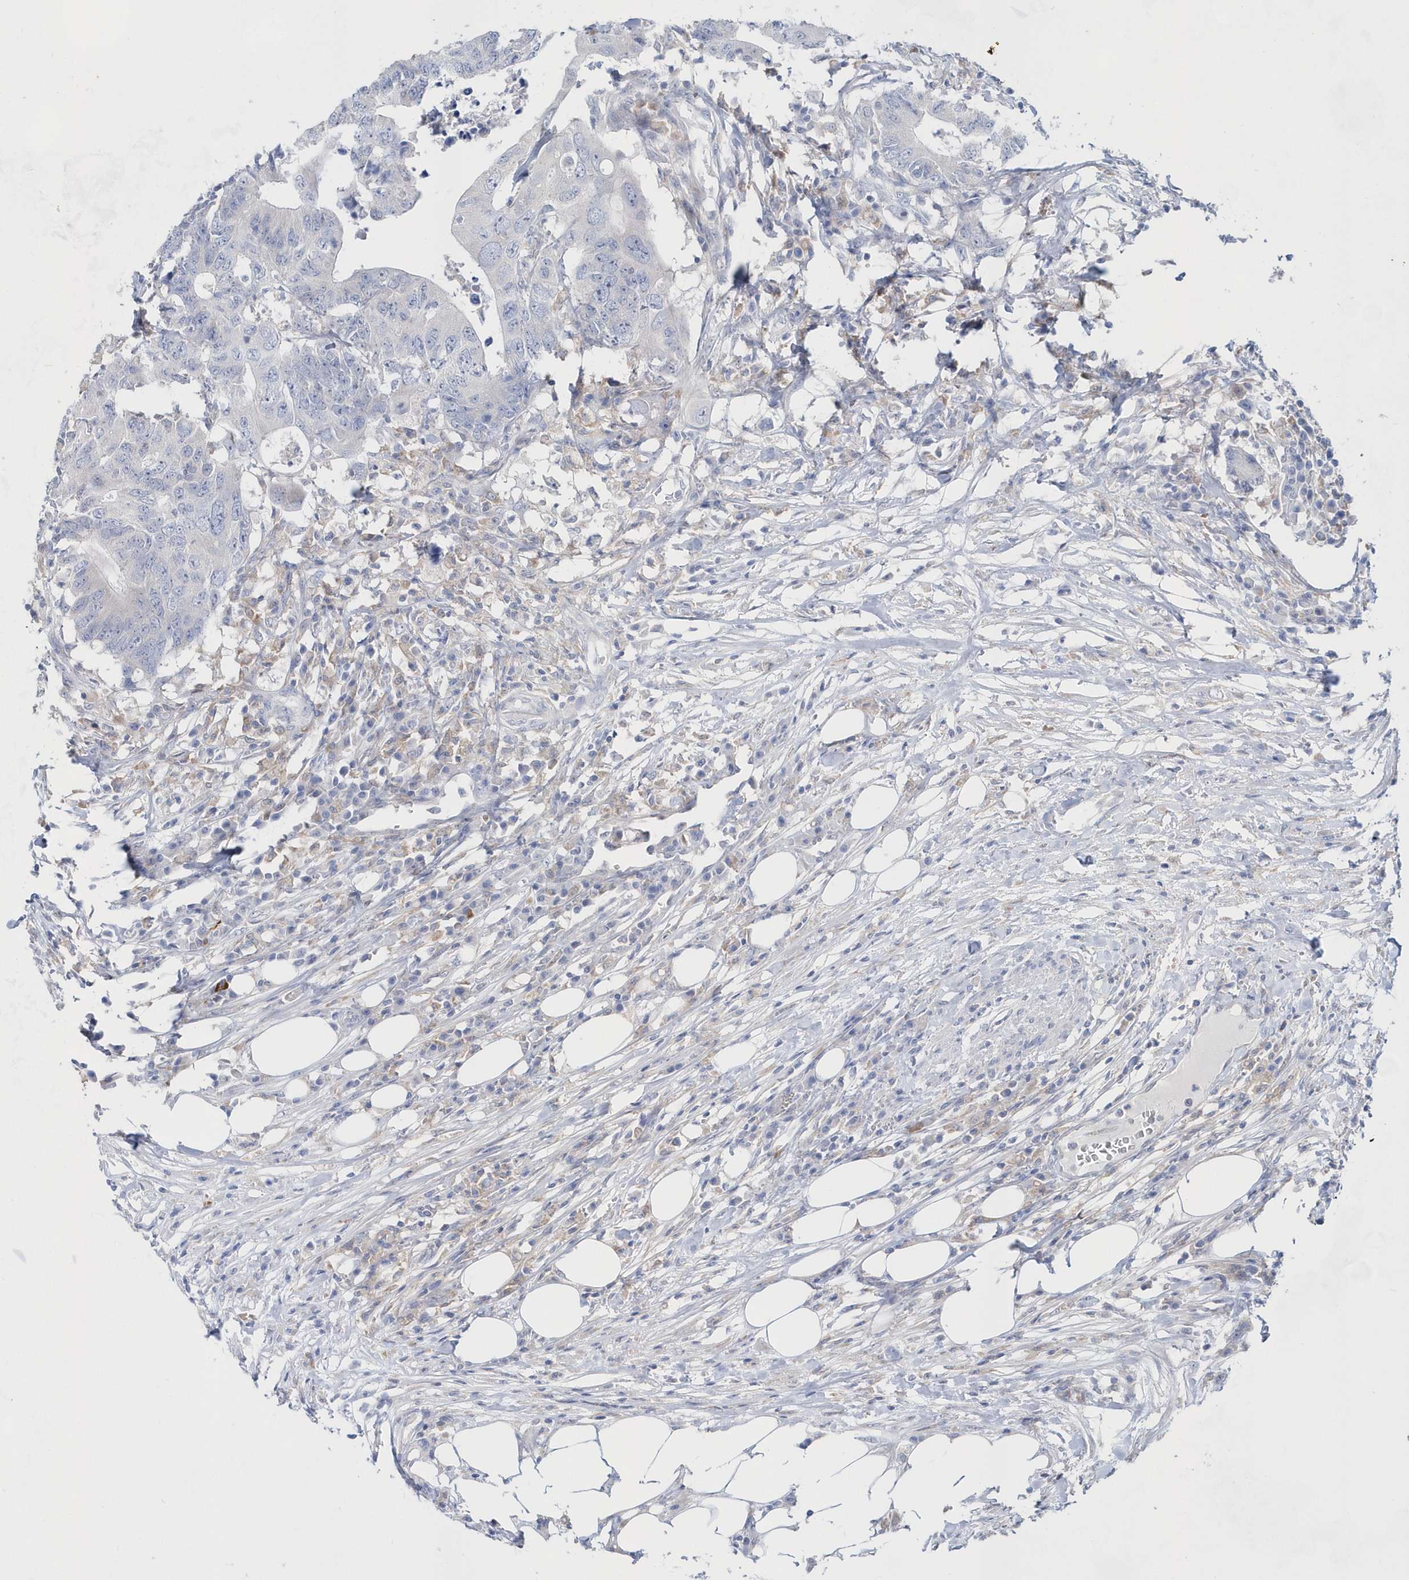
{"staining": {"intensity": "negative", "quantity": "none", "location": "none"}, "tissue": "colorectal cancer", "cell_type": "Tumor cells", "image_type": "cancer", "snomed": [{"axis": "morphology", "description": "Adenocarcinoma, NOS"}, {"axis": "topography", "description": "Colon"}], "caption": "Immunohistochemical staining of colorectal cancer shows no significant staining in tumor cells.", "gene": "BDH2", "patient": {"sex": "male", "age": 71}}